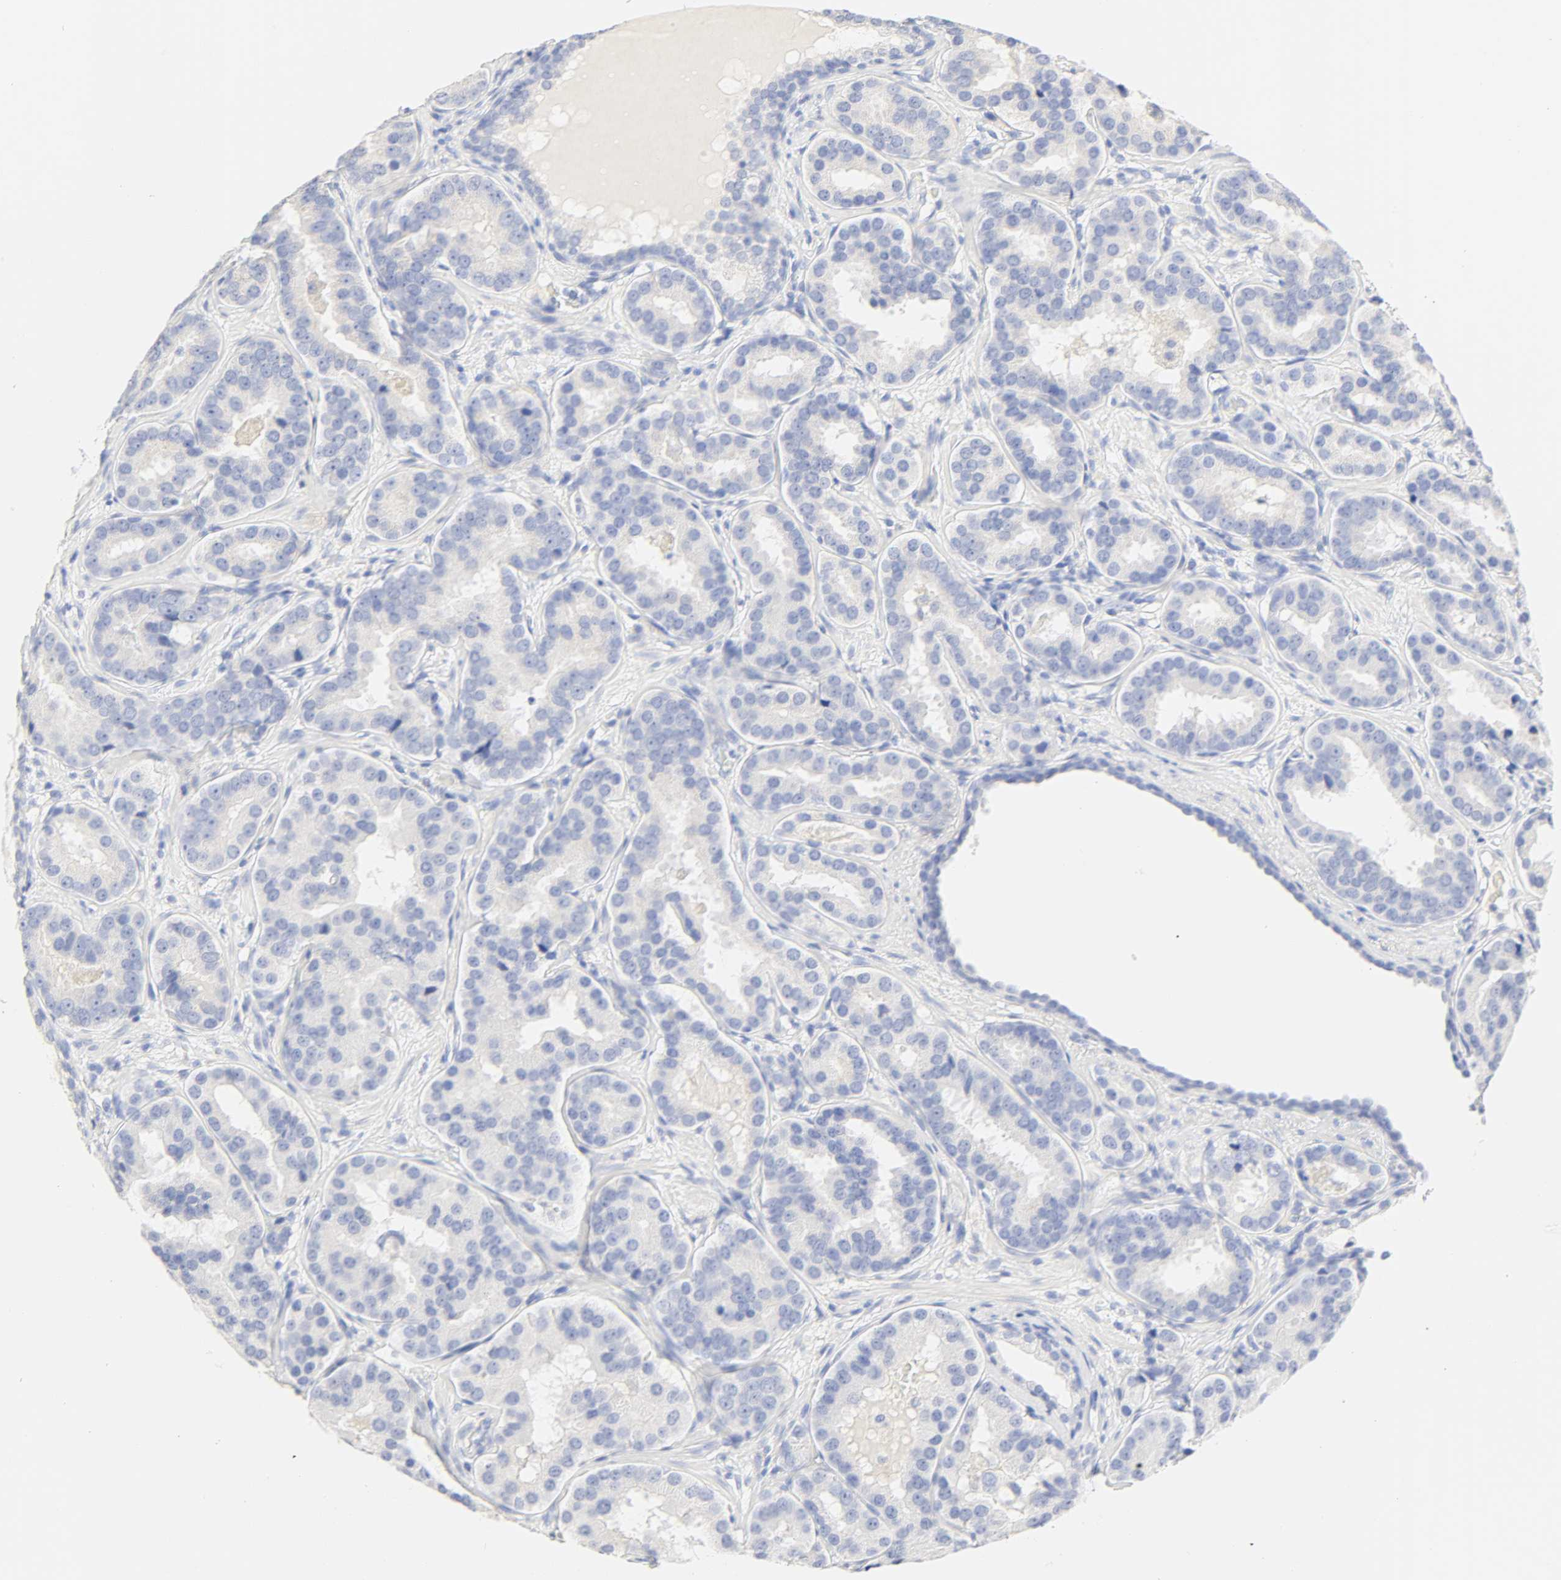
{"staining": {"intensity": "negative", "quantity": "none", "location": "none"}, "tissue": "prostate cancer", "cell_type": "Tumor cells", "image_type": "cancer", "snomed": [{"axis": "morphology", "description": "Adenocarcinoma, Low grade"}, {"axis": "topography", "description": "Prostate"}], "caption": "Low-grade adenocarcinoma (prostate) stained for a protein using immunohistochemistry (IHC) displays no positivity tumor cells.", "gene": "SLCO1B3", "patient": {"sex": "male", "age": 59}}